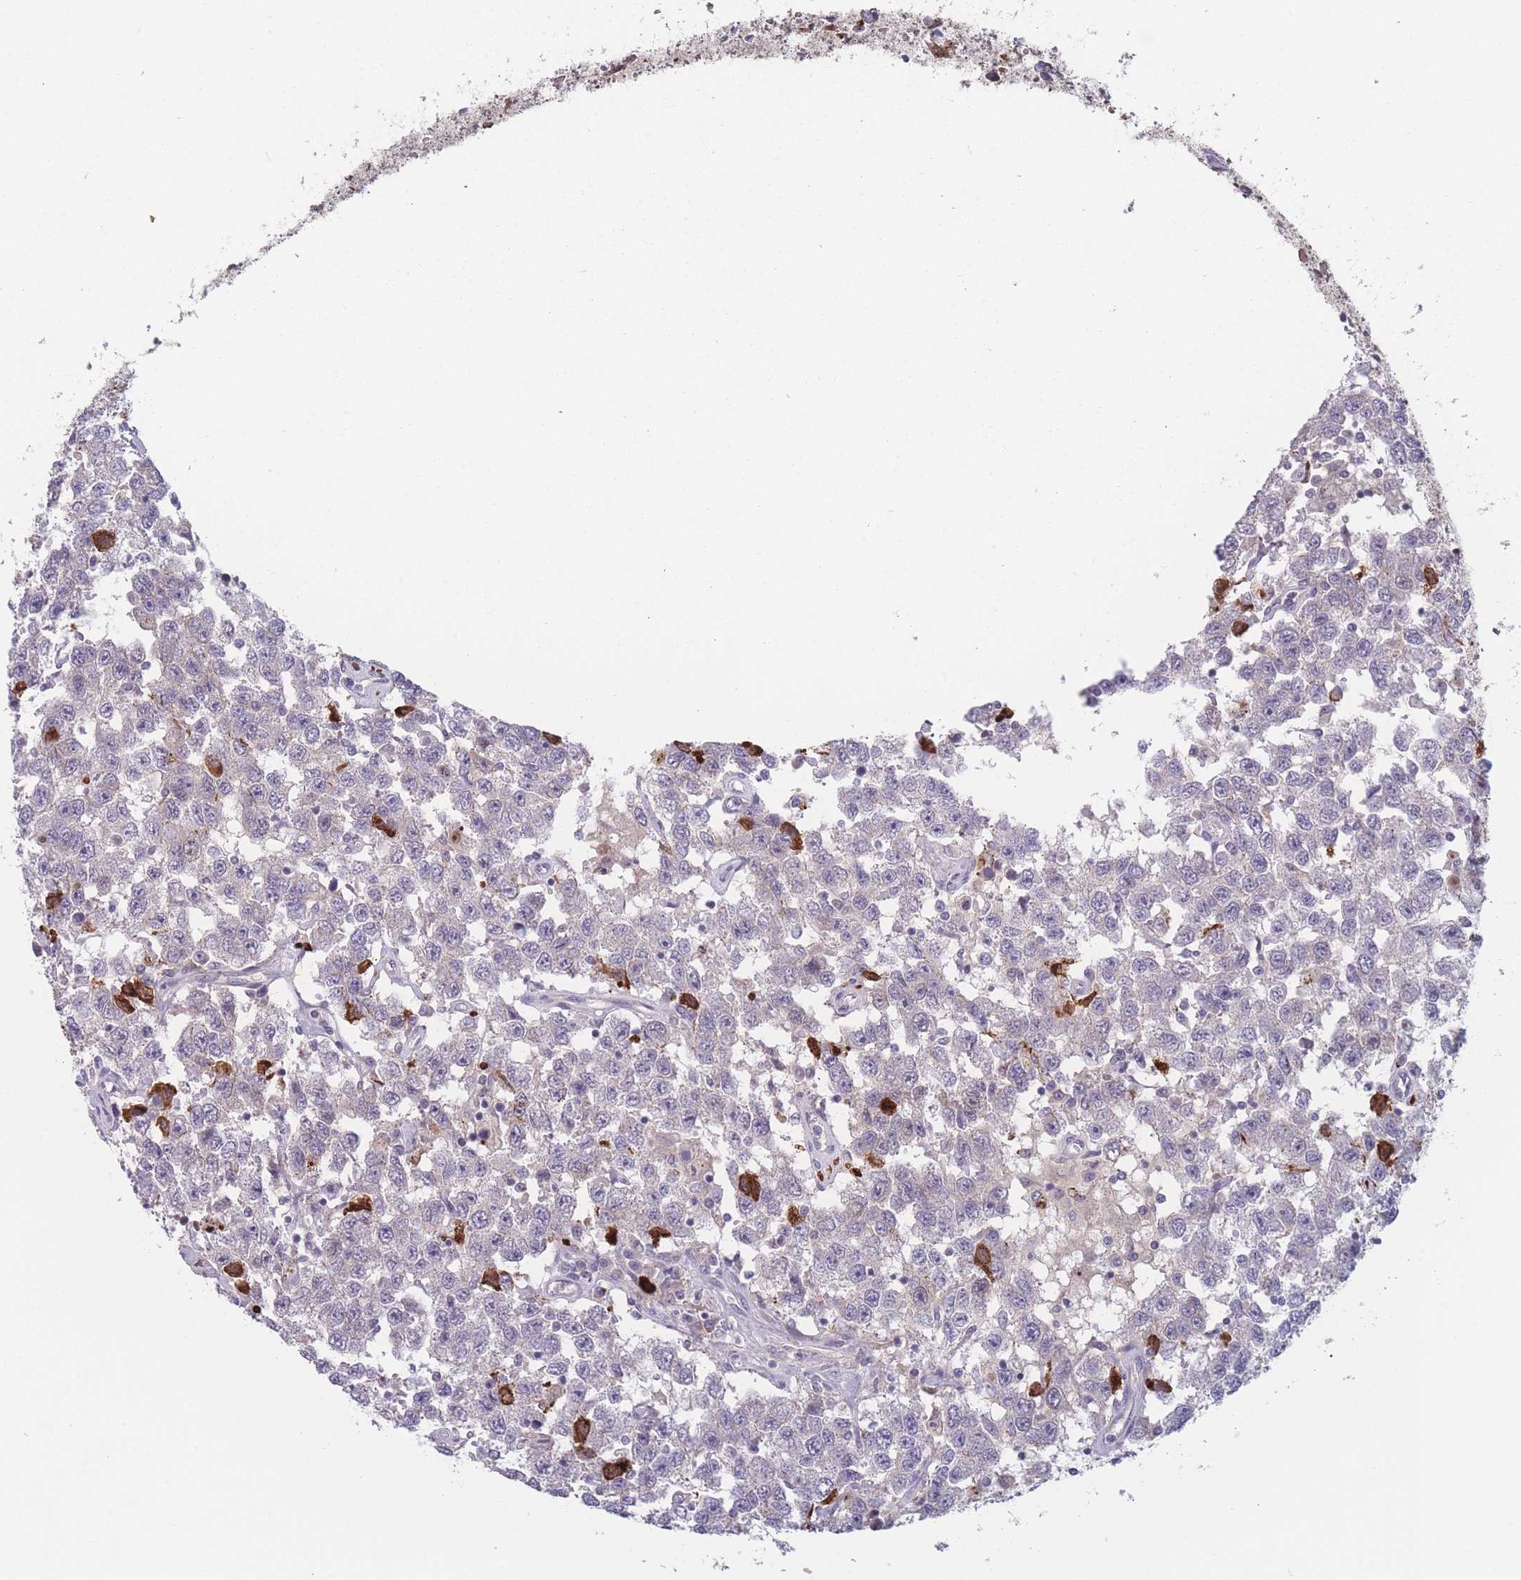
{"staining": {"intensity": "strong", "quantity": "<25%", "location": "cytoplasmic/membranous"}, "tissue": "testis cancer", "cell_type": "Tumor cells", "image_type": "cancer", "snomed": [{"axis": "morphology", "description": "Seminoma, NOS"}, {"axis": "topography", "description": "Testis"}], "caption": "Immunohistochemistry (IHC) staining of testis seminoma, which displays medium levels of strong cytoplasmic/membranous positivity in approximately <25% of tumor cells indicating strong cytoplasmic/membranous protein positivity. The staining was performed using DAB (brown) for protein detection and nuclei were counterstained in hematoxylin (blue).", "gene": "TMEM232", "patient": {"sex": "male", "age": 41}}